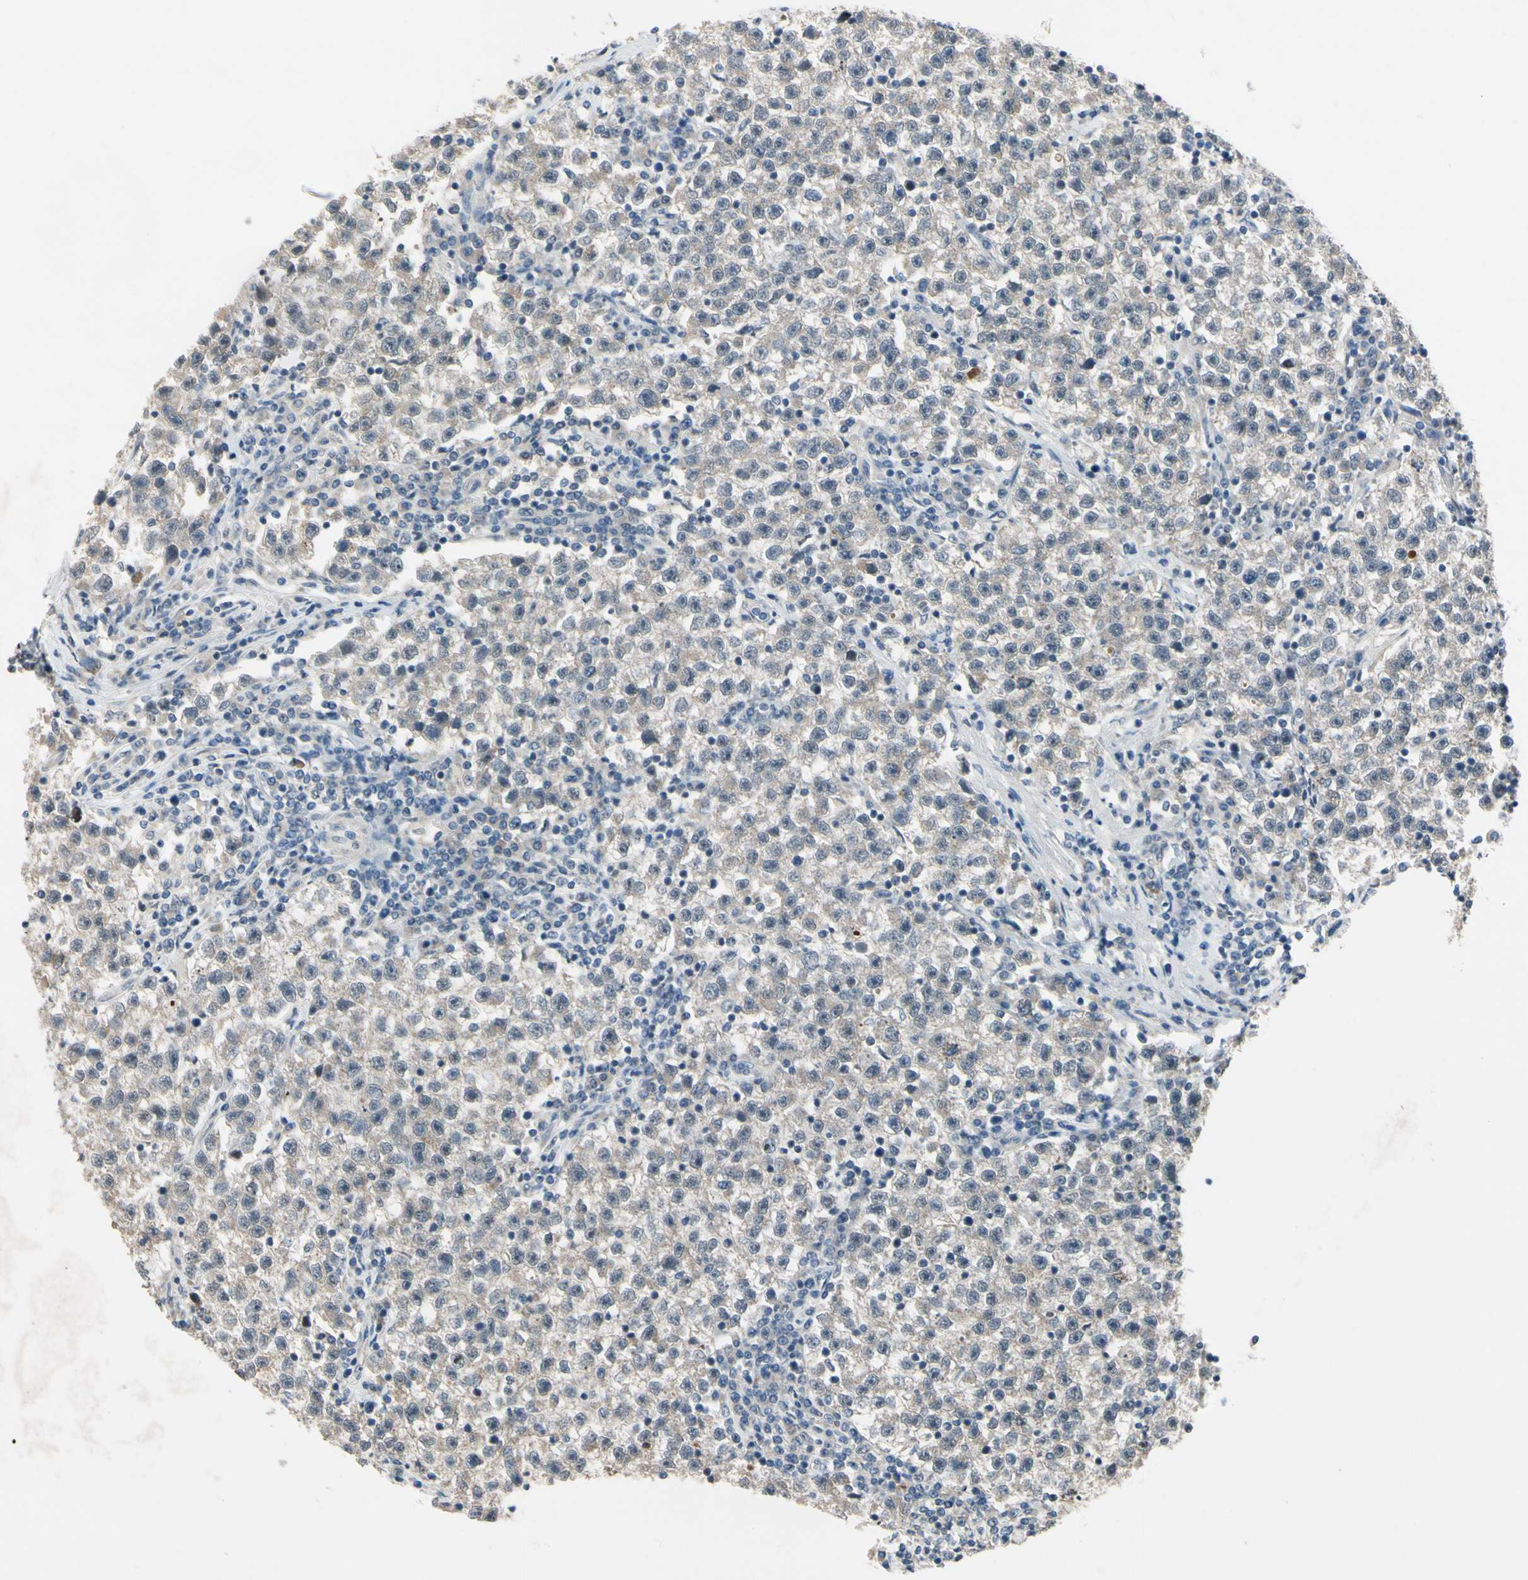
{"staining": {"intensity": "weak", "quantity": ">75%", "location": "cytoplasmic/membranous"}, "tissue": "testis cancer", "cell_type": "Tumor cells", "image_type": "cancer", "snomed": [{"axis": "morphology", "description": "Seminoma, NOS"}, {"axis": "topography", "description": "Testis"}], "caption": "Protein analysis of seminoma (testis) tissue demonstrates weak cytoplasmic/membranous positivity in approximately >75% of tumor cells.", "gene": "SLC27A6", "patient": {"sex": "male", "age": 22}}